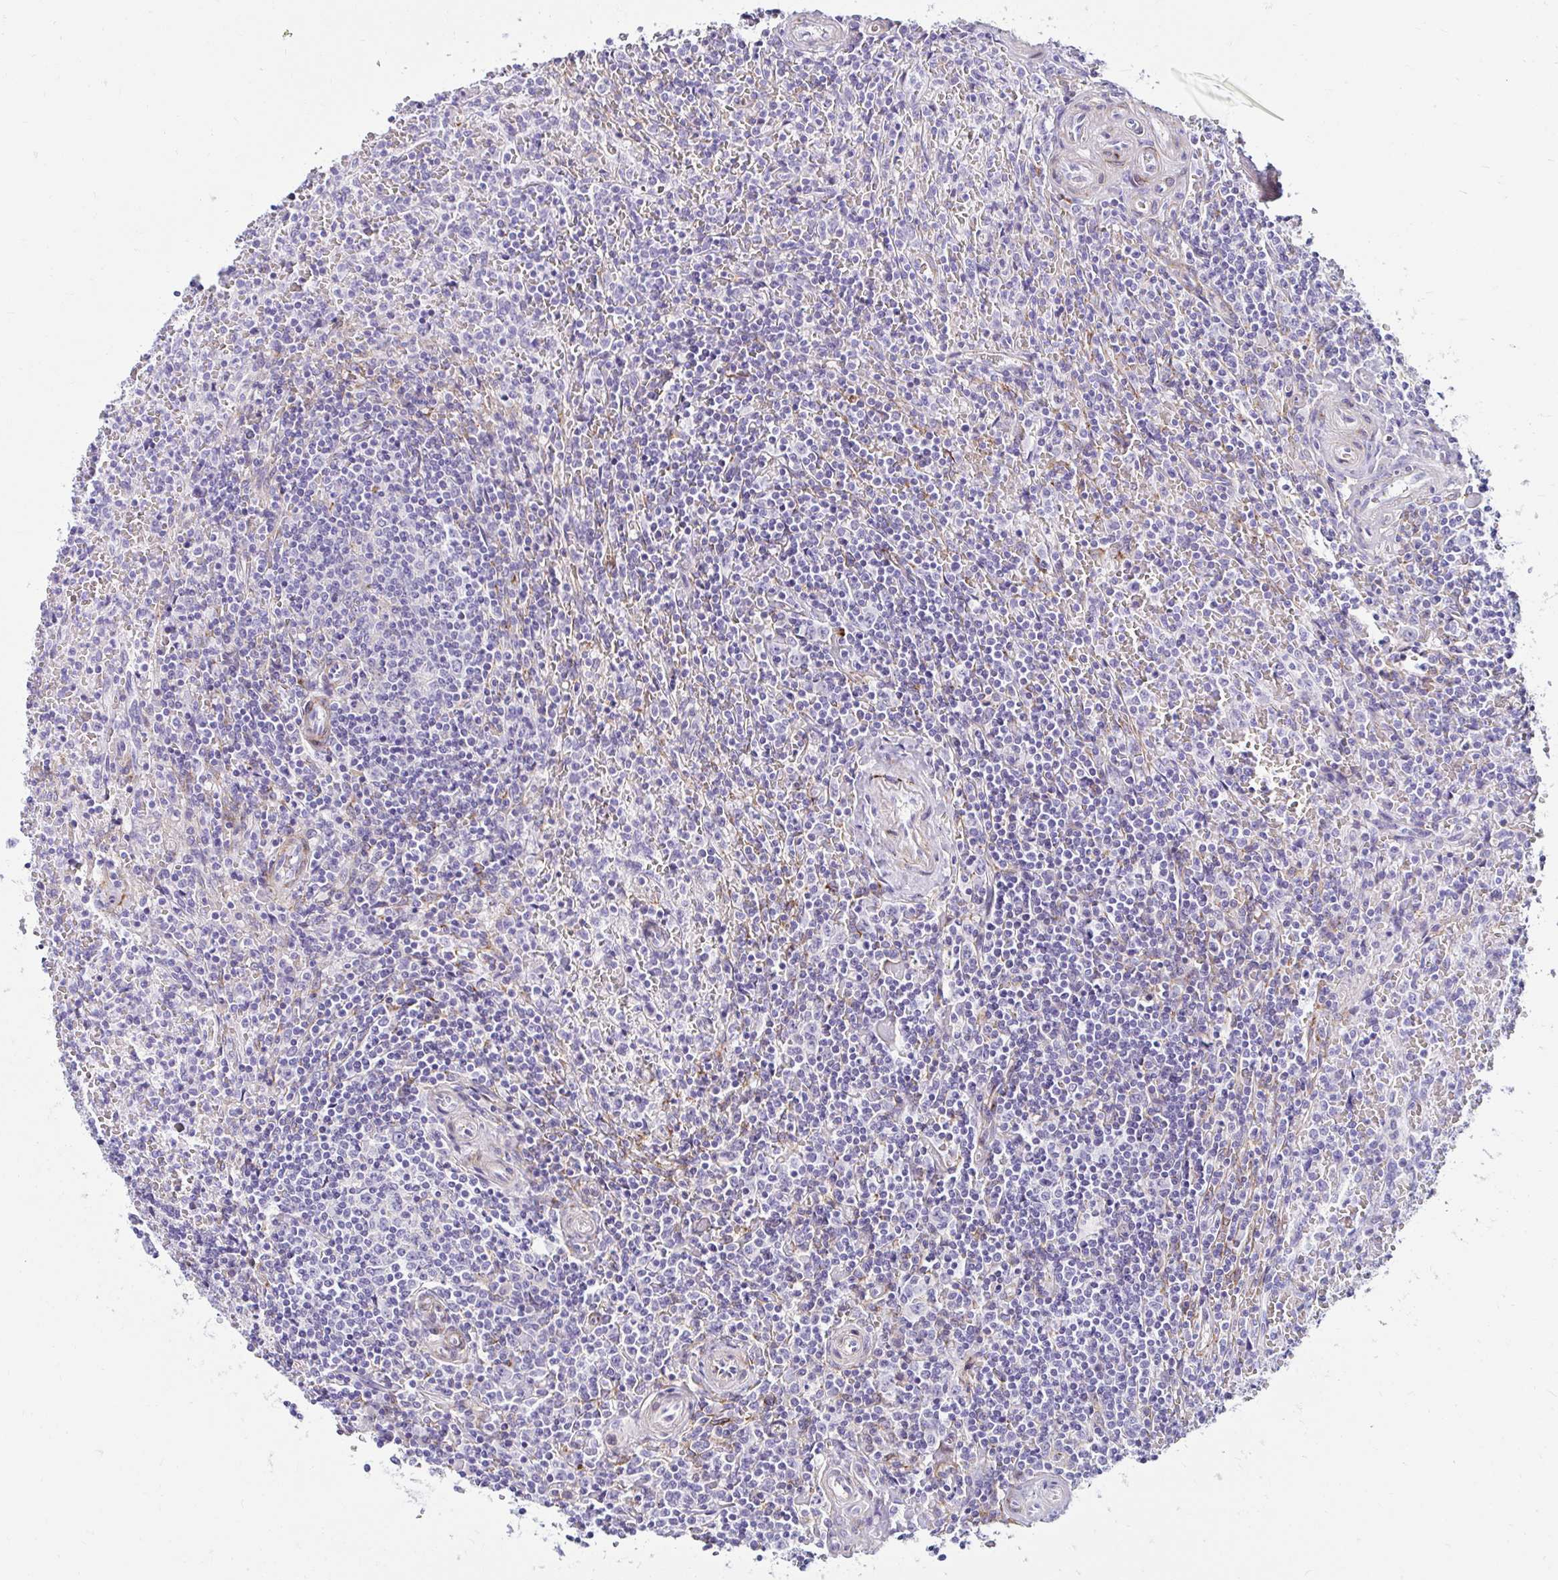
{"staining": {"intensity": "negative", "quantity": "none", "location": "none"}, "tissue": "lymphoma", "cell_type": "Tumor cells", "image_type": "cancer", "snomed": [{"axis": "morphology", "description": "Malignant lymphoma, non-Hodgkin's type, Low grade"}, {"axis": "topography", "description": "Spleen"}], "caption": "Immunohistochemistry image of malignant lymphoma, non-Hodgkin's type (low-grade) stained for a protein (brown), which displays no expression in tumor cells.", "gene": "ANKRD62", "patient": {"sex": "female", "age": 64}}